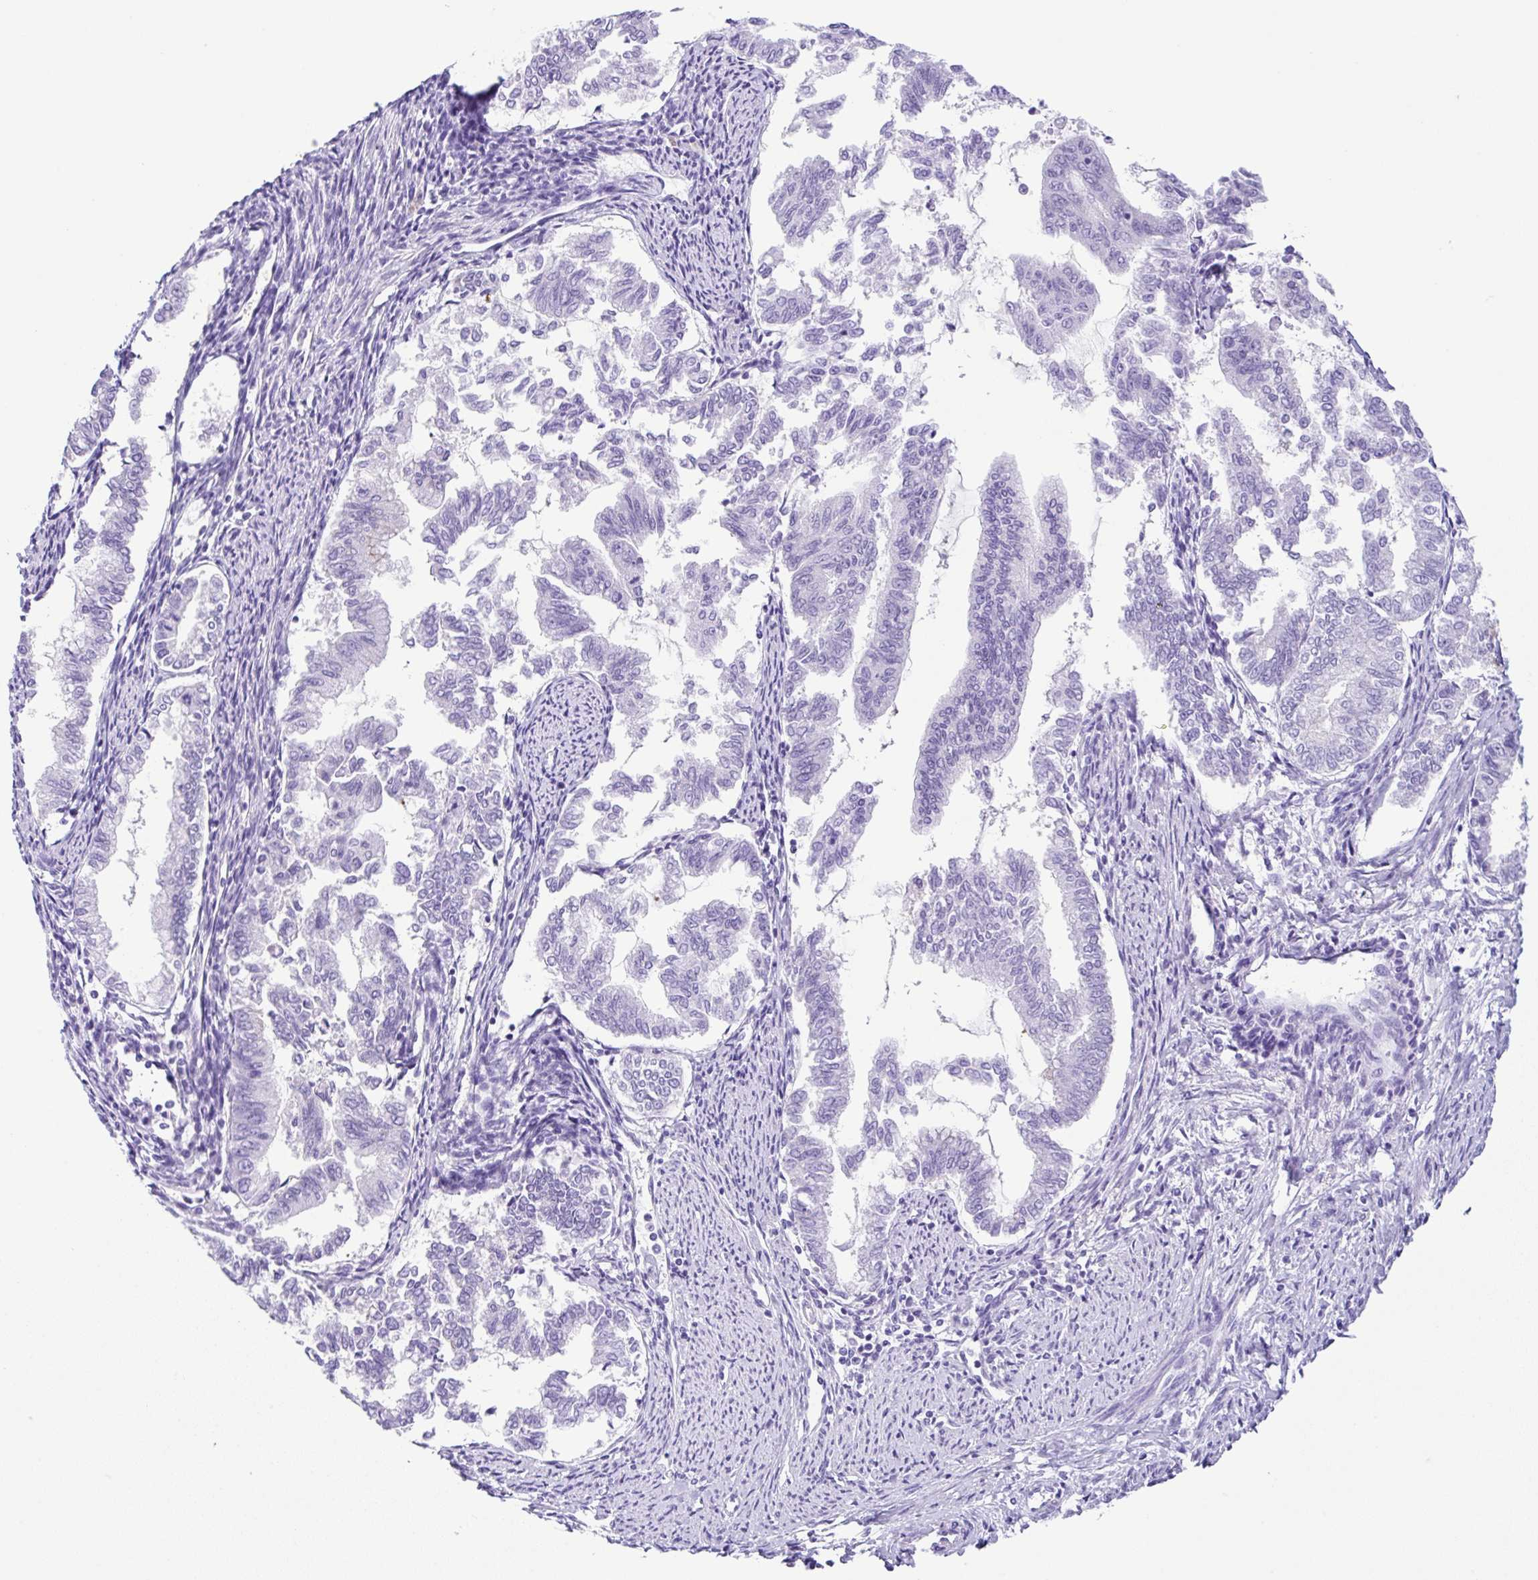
{"staining": {"intensity": "negative", "quantity": "none", "location": "none"}, "tissue": "endometrial cancer", "cell_type": "Tumor cells", "image_type": "cancer", "snomed": [{"axis": "morphology", "description": "Adenocarcinoma, NOS"}, {"axis": "topography", "description": "Endometrium"}], "caption": "An IHC photomicrograph of endometrial adenocarcinoma is shown. There is no staining in tumor cells of endometrial adenocarcinoma.", "gene": "RRM2", "patient": {"sex": "female", "age": 79}}